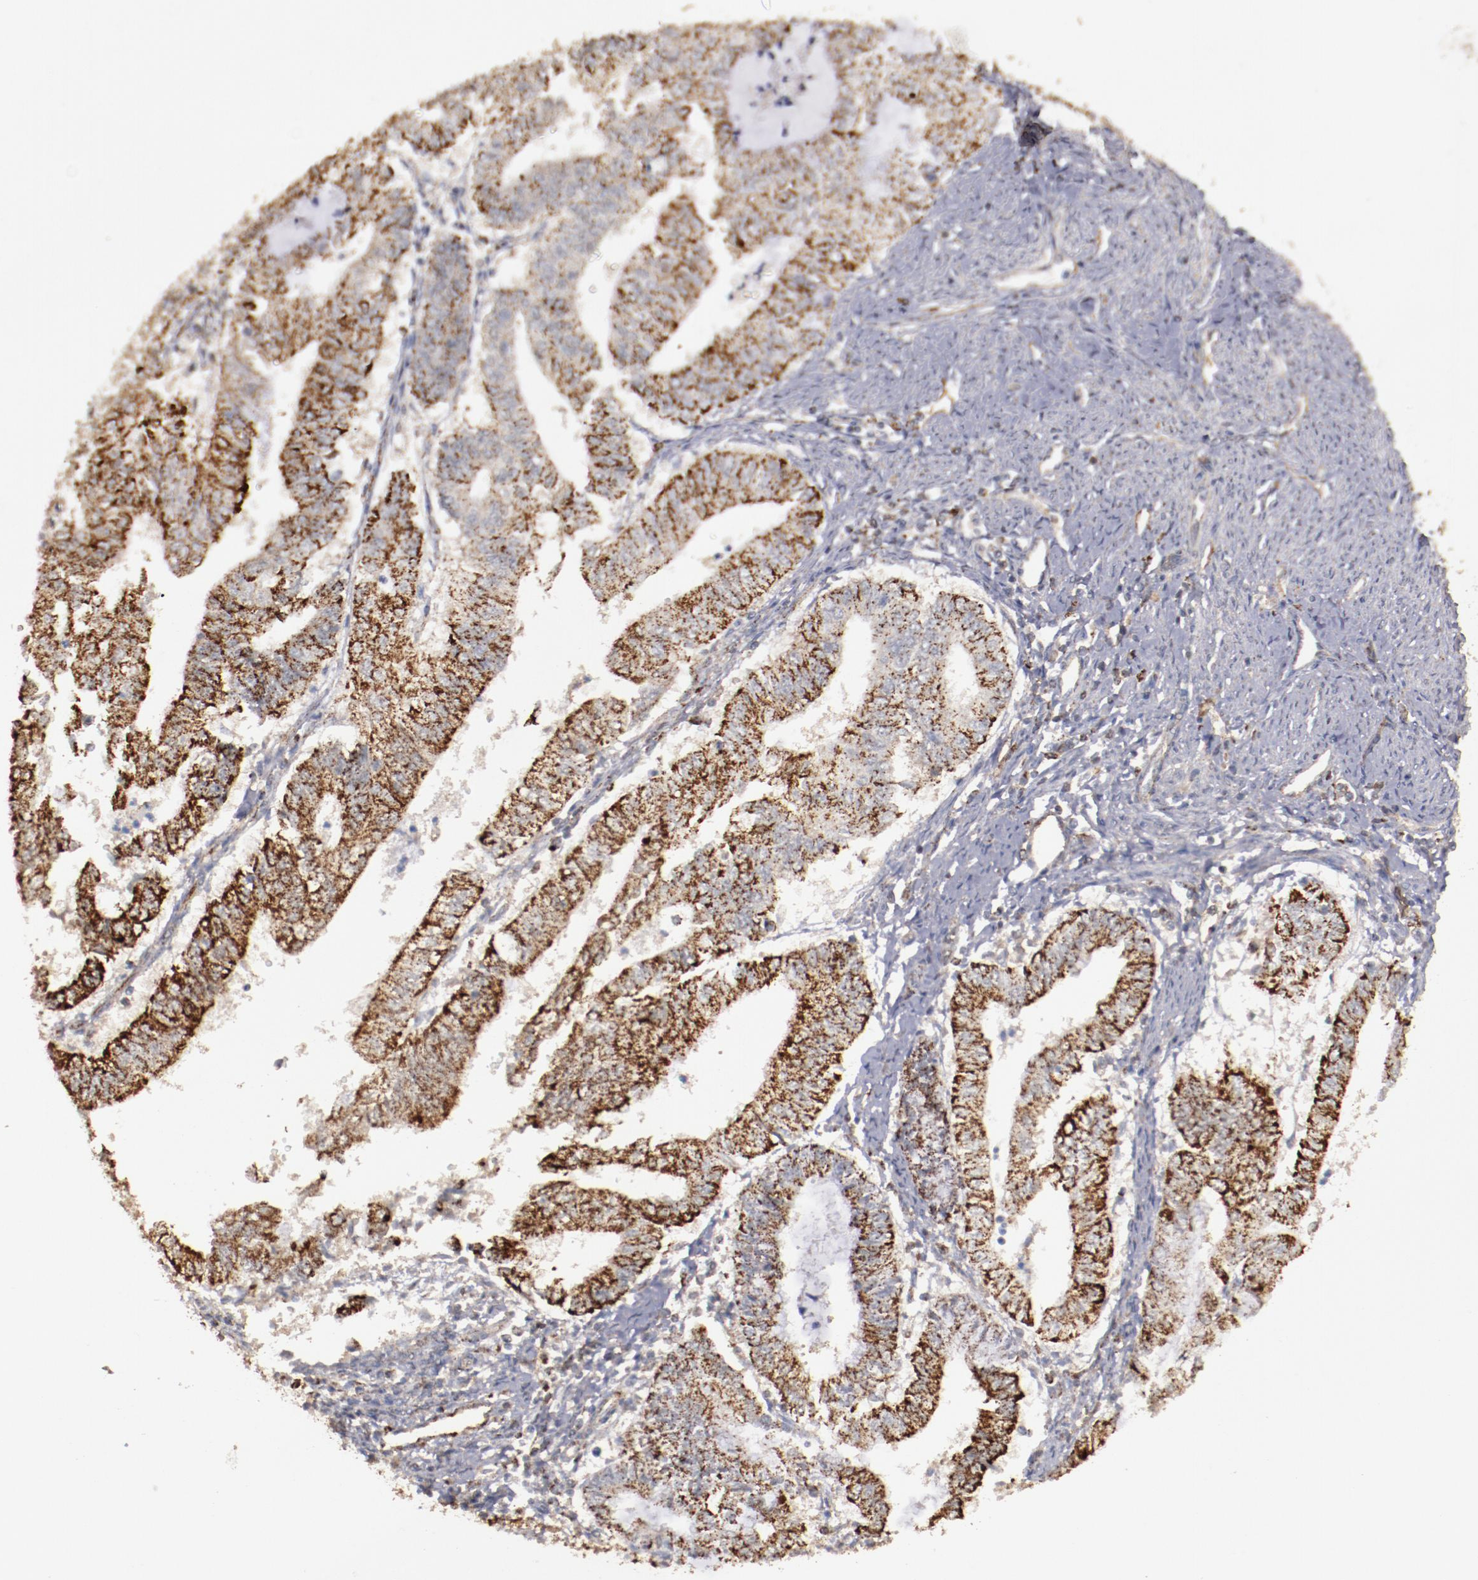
{"staining": {"intensity": "strong", "quantity": ">75%", "location": "cytoplasmic/membranous"}, "tissue": "endometrial cancer", "cell_type": "Tumor cells", "image_type": "cancer", "snomed": [{"axis": "morphology", "description": "Adenocarcinoma, NOS"}, {"axis": "topography", "description": "Endometrium"}], "caption": "Brown immunohistochemical staining in human endometrial cancer (adenocarcinoma) displays strong cytoplasmic/membranous staining in approximately >75% of tumor cells.", "gene": "FAT1", "patient": {"sex": "female", "age": 66}}